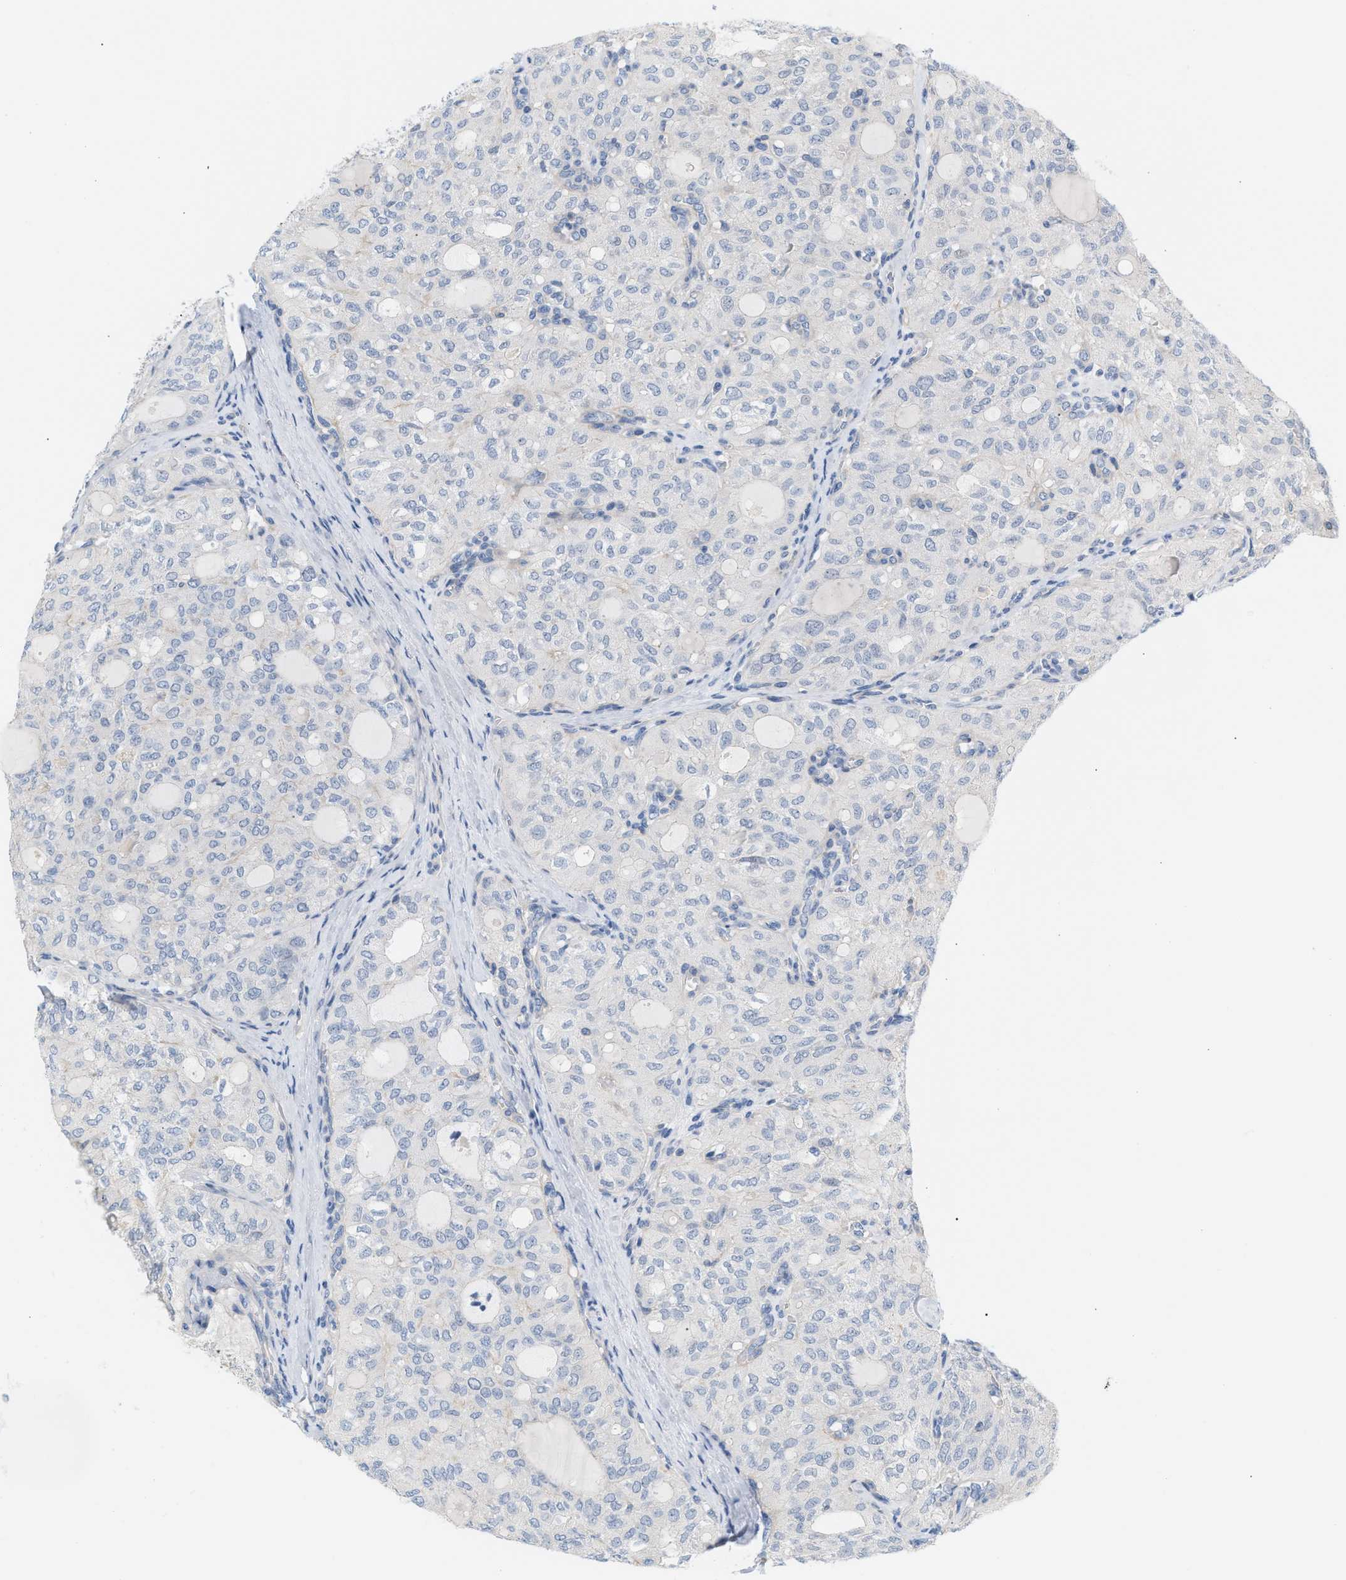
{"staining": {"intensity": "negative", "quantity": "none", "location": "none"}, "tissue": "thyroid cancer", "cell_type": "Tumor cells", "image_type": "cancer", "snomed": [{"axis": "morphology", "description": "Follicular adenoma carcinoma, NOS"}, {"axis": "topography", "description": "Thyroid gland"}], "caption": "DAB (3,3'-diaminobenzidine) immunohistochemical staining of human thyroid cancer (follicular adenoma carcinoma) exhibits no significant expression in tumor cells.", "gene": "LRCH1", "patient": {"sex": "male", "age": 75}}